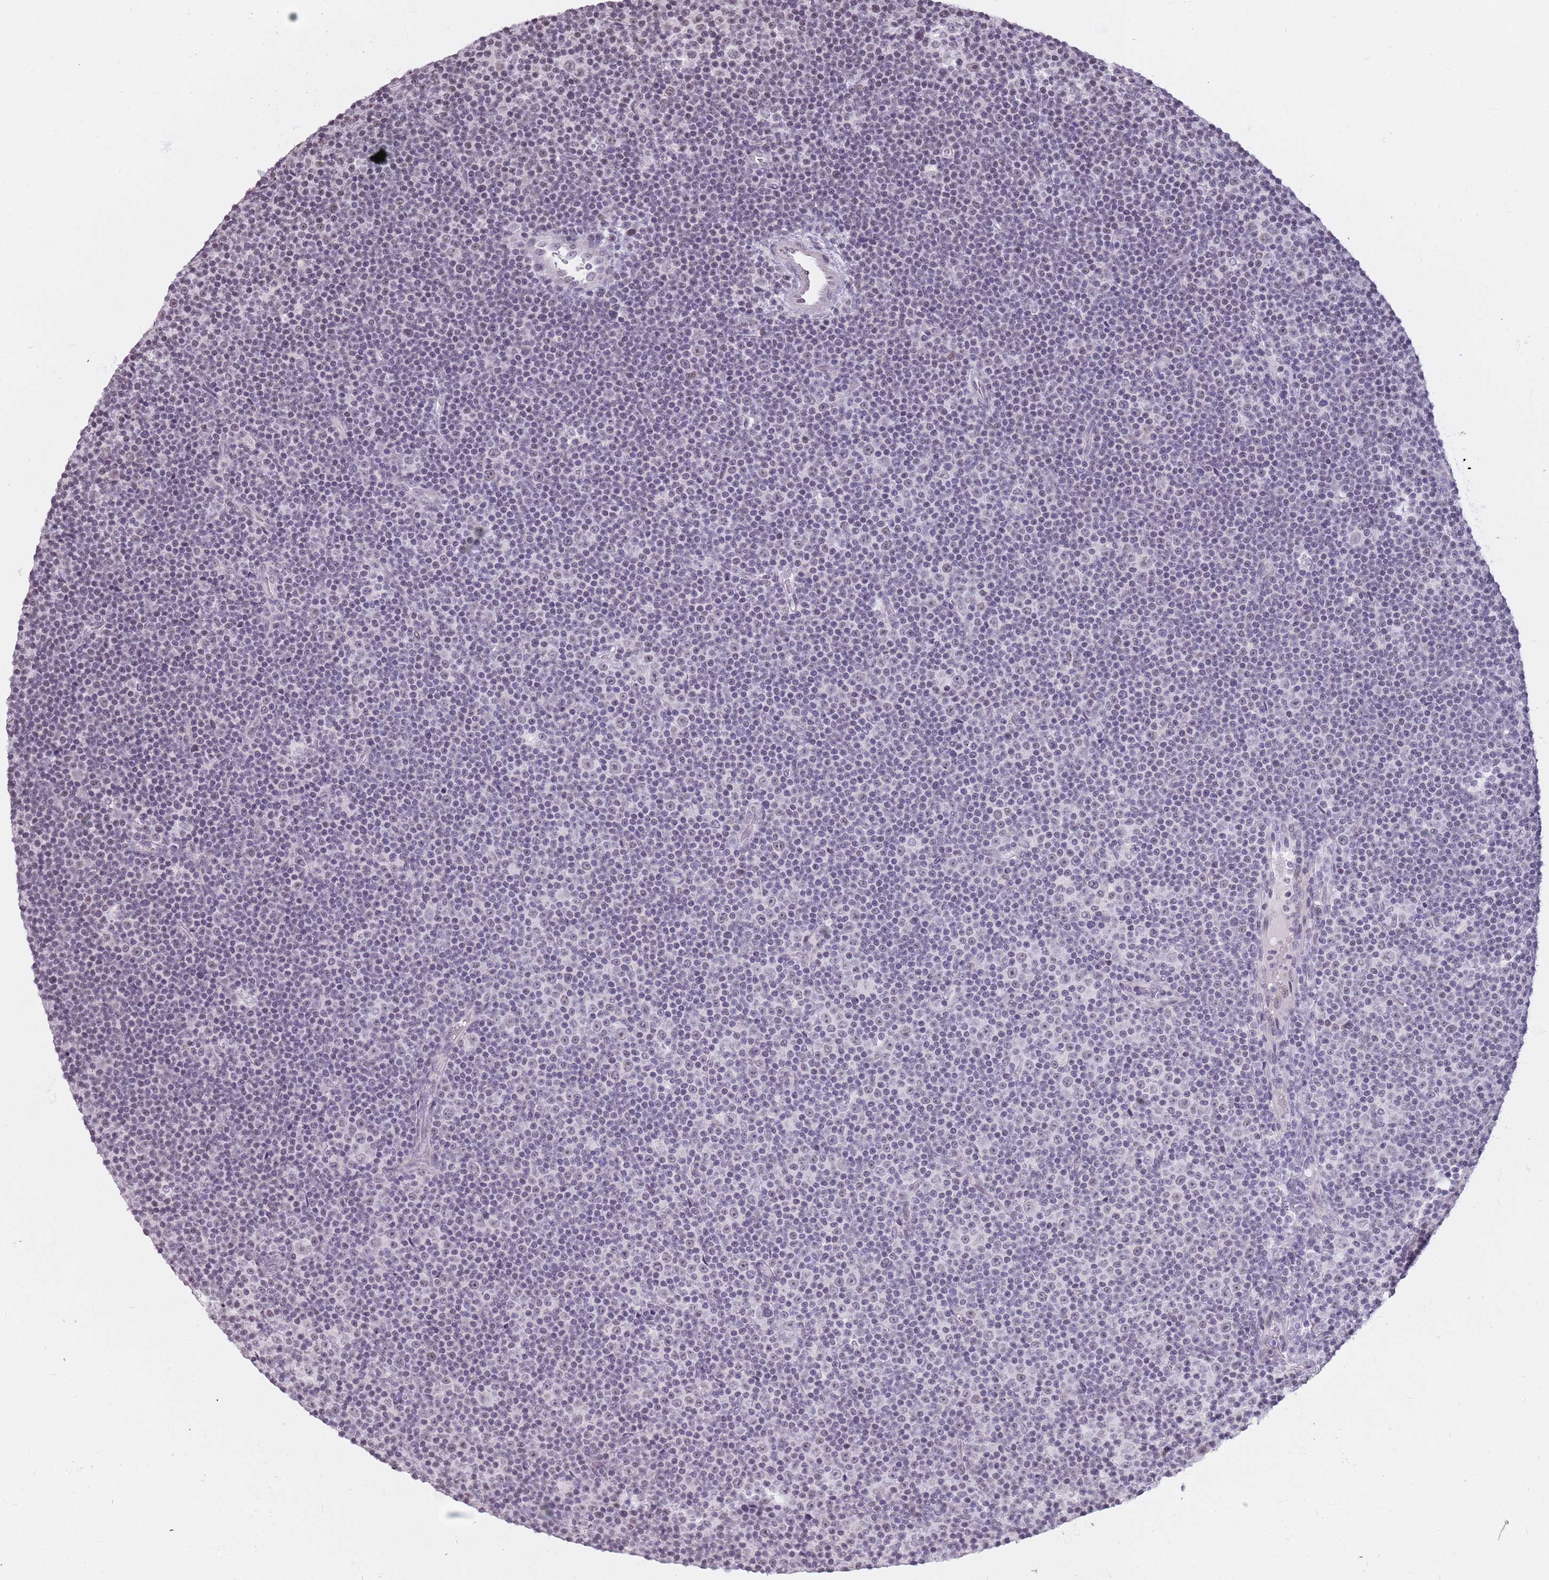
{"staining": {"intensity": "negative", "quantity": "none", "location": "none"}, "tissue": "lymphoma", "cell_type": "Tumor cells", "image_type": "cancer", "snomed": [{"axis": "morphology", "description": "Malignant lymphoma, non-Hodgkin's type, Low grade"}, {"axis": "topography", "description": "Lymph node"}], "caption": "Protein analysis of lymphoma displays no significant staining in tumor cells. (DAB IHC with hematoxylin counter stain).", "gene": "PTCHD1", "patient": {"sex": "female", "age": 67}}